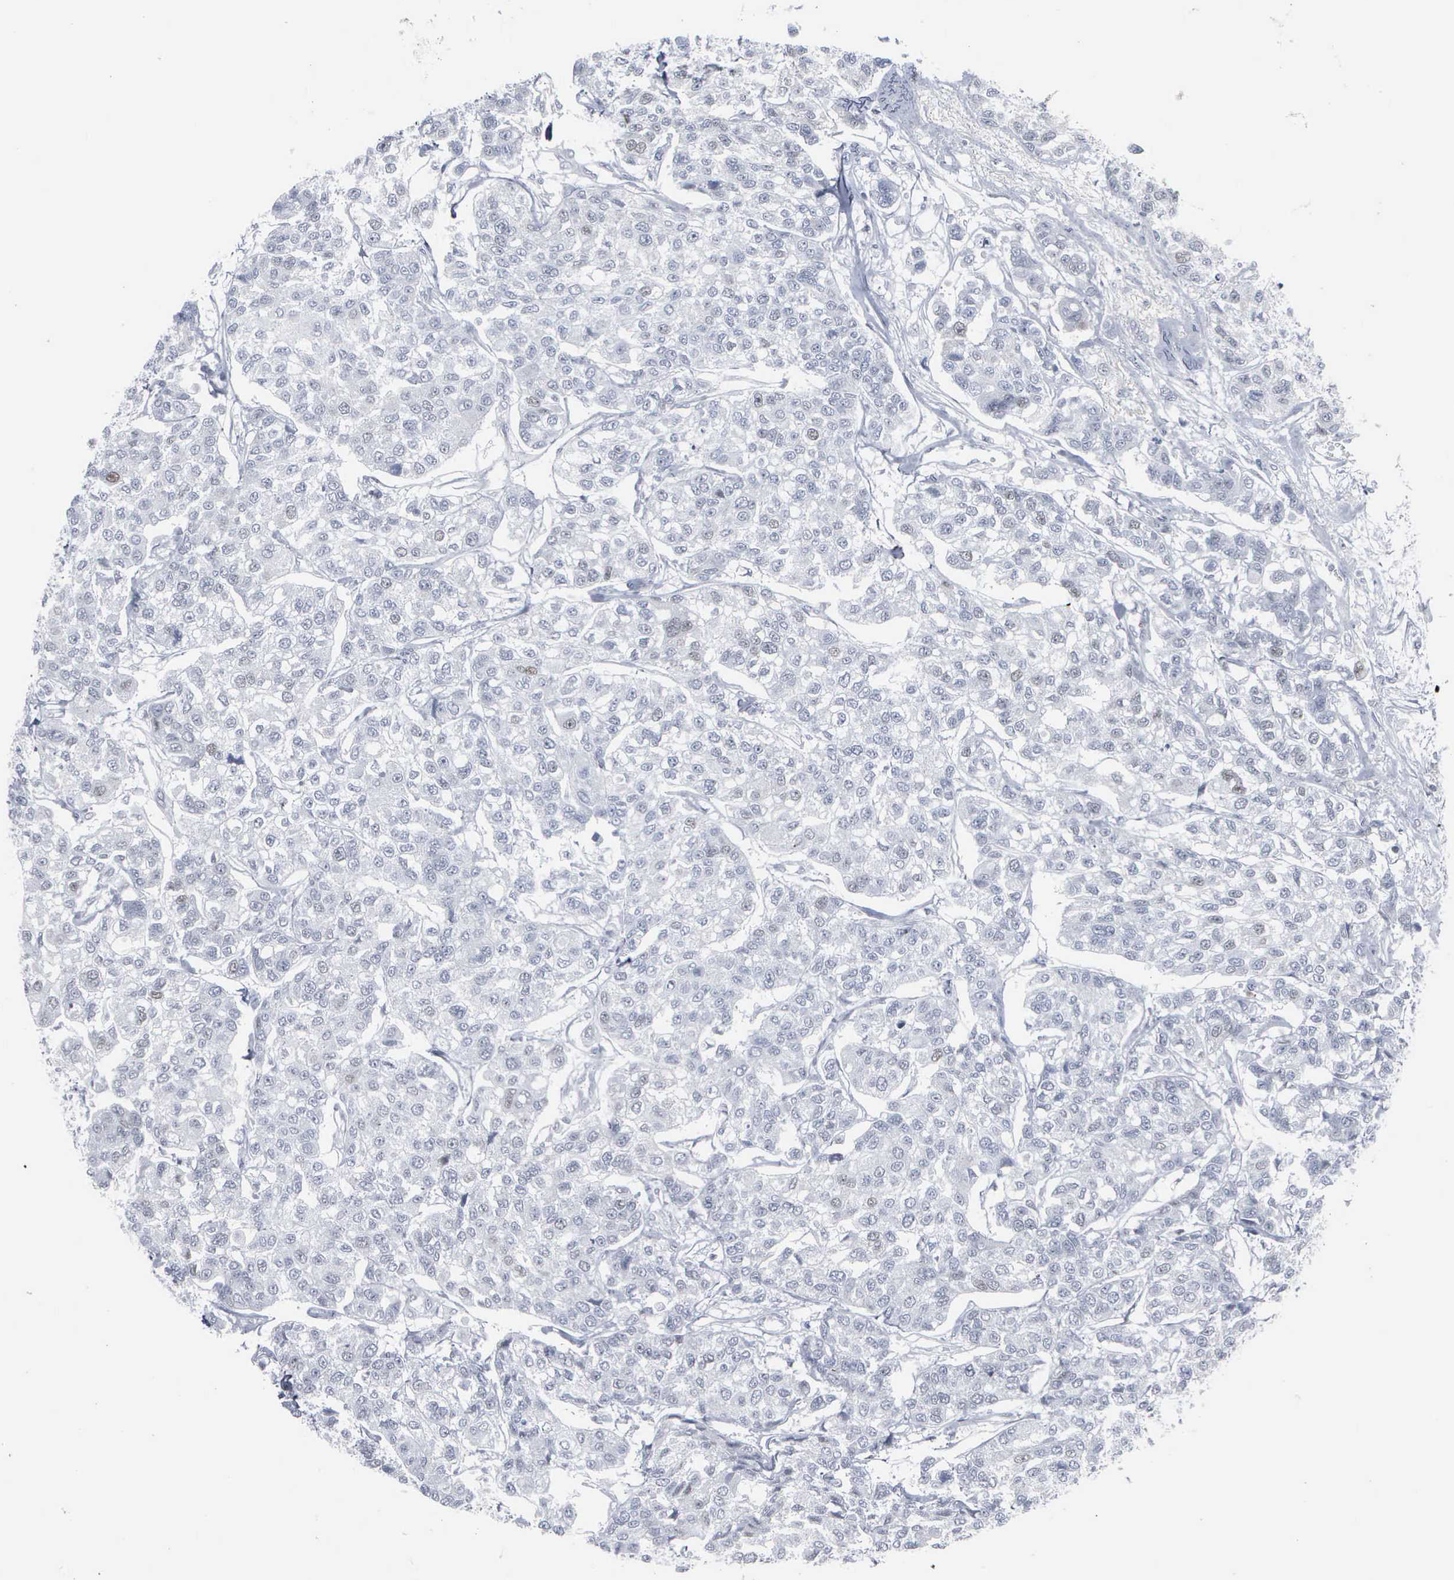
{"staining": {"intensity": "negative", "quantity": "none", "location": "none"}, "tissue": "breast cancer", "cell_type": "Tumor cells", "image_type": "cancer", "snomed": [{"axis": "morphology", "description": "Duct carcinoma"}, {"axis": "topography", "description": "Breast"}], "caption": "Breast invasive ductal carcinoma was stained to show a protein in brown. There is no significant expression in tumor cells.", "gene": "CCND3", "patient": {"sex": "female", "age": 51}}